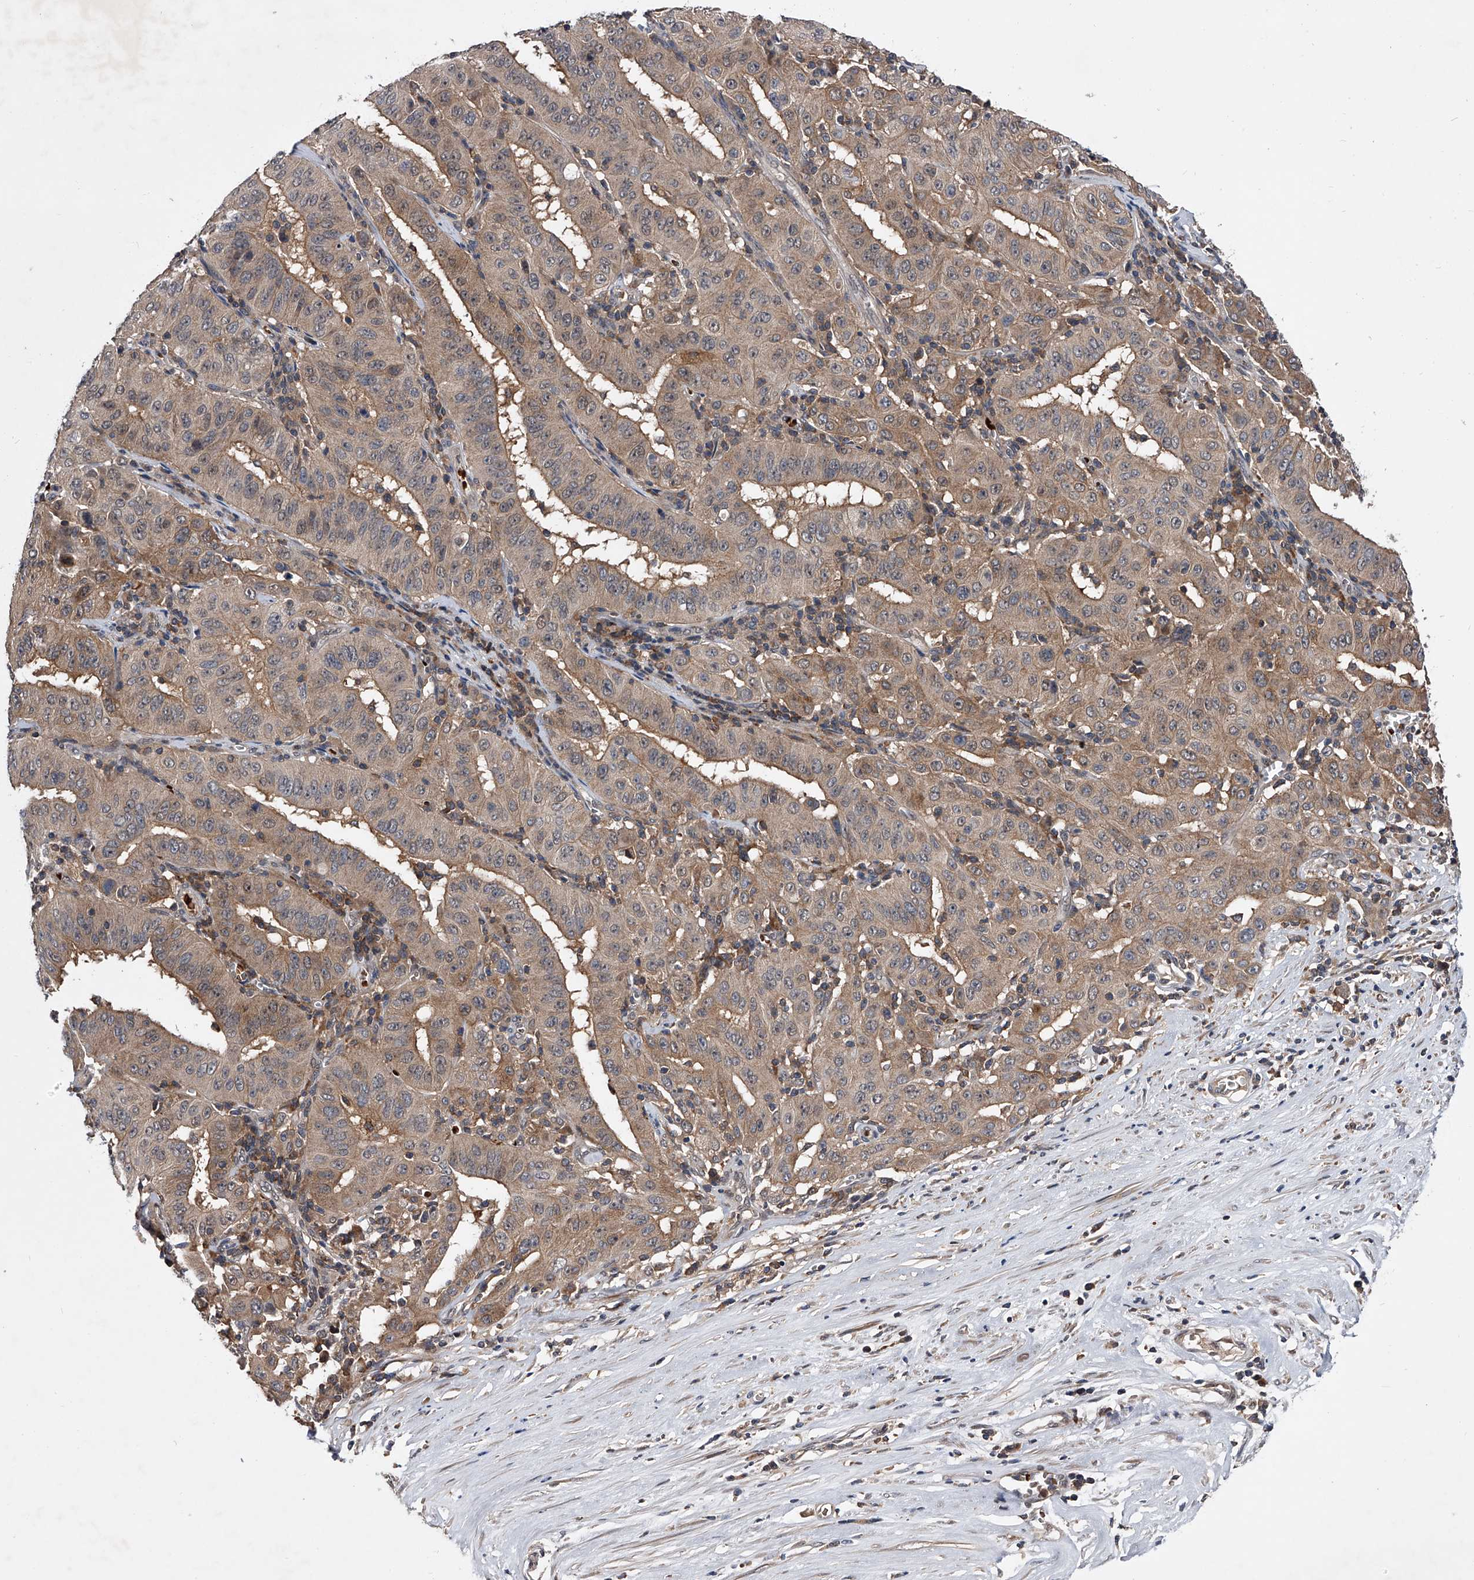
{"staining": {"intensity": "weak", "quantity": ">75%", "location": "cytoplasmic/membranous"}, "tissue": "pancreatic cancer", "cell_type": "Tumor cells", "image_type": "cancer", "snomed": [{"axis": "morphology", "description": "Adenocarcinoma, NOS"}, {"axis": "topography", "description": "Pancreas"}], "caption": "High-magnification brightfield microscopy of pancreatic adenocarcinoma stained with DAB (3,3'-diaminobenzidine) (brown) and counterstained with hematoxylin (blue). tumor cells exhibit weak cytoplasmic/membranous staining is appreciated in approximately>75% of cells. (Brightfield microscopy of DAB IHC at high magnification).", "gene": "ZNF30", "patient": {"sex": "male", "age": 63}}